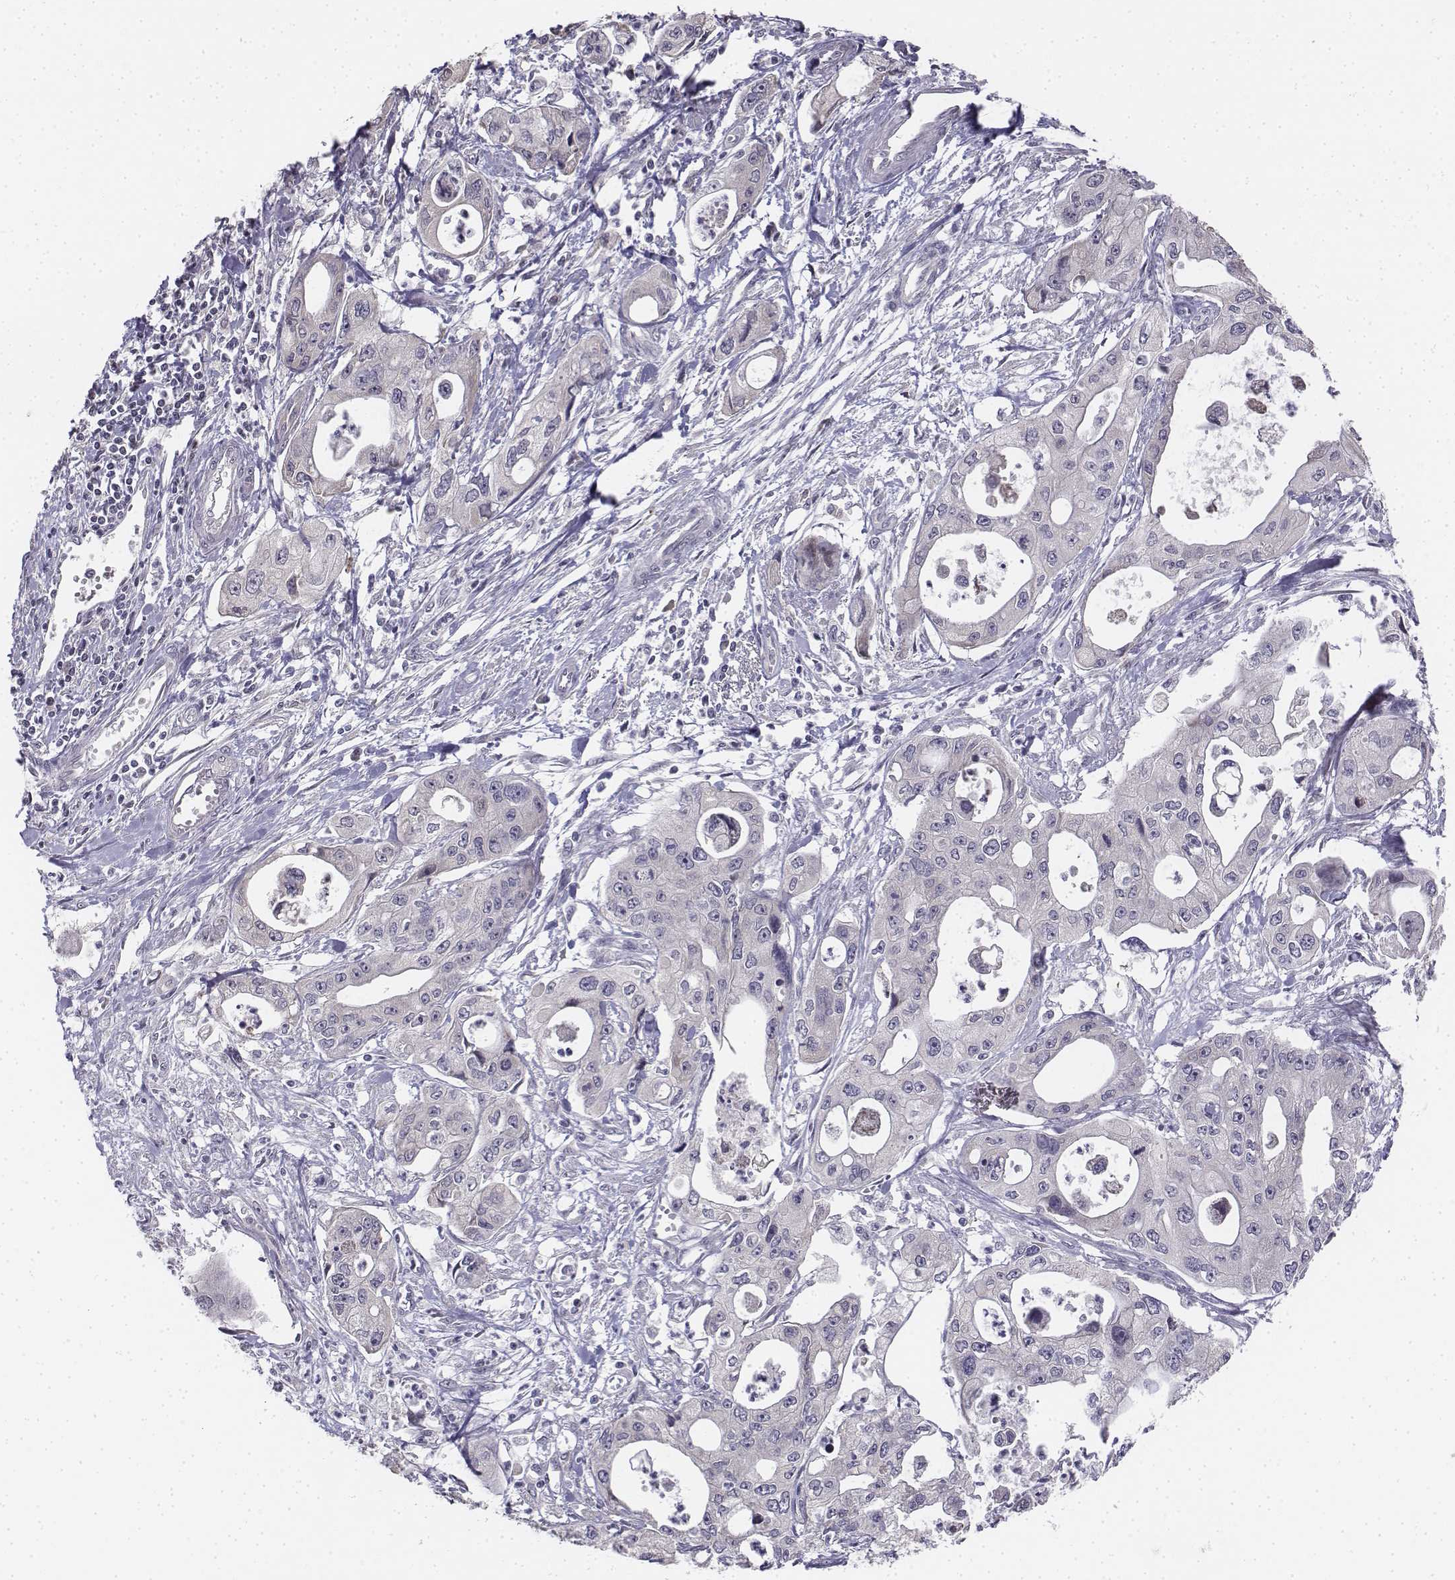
{"staining": {"intensity": "negative", "quantity": "none", "location": "none"}, "tissue": "pancreatic cancer", "cell_type": "Tumor cells", "image_type": "cancer", "snomed": [{"axis": "morphology", "description": "Adenocarcinoma, NOS"}, {"axis": "topography", "description": "Pancreas"}], "caption": "The micrograph demonstrates no staining of tumor cells in pancreatic adenocarcinoma.", "gene": "PENK", "patient": {"sex": "male", "age": 70}}